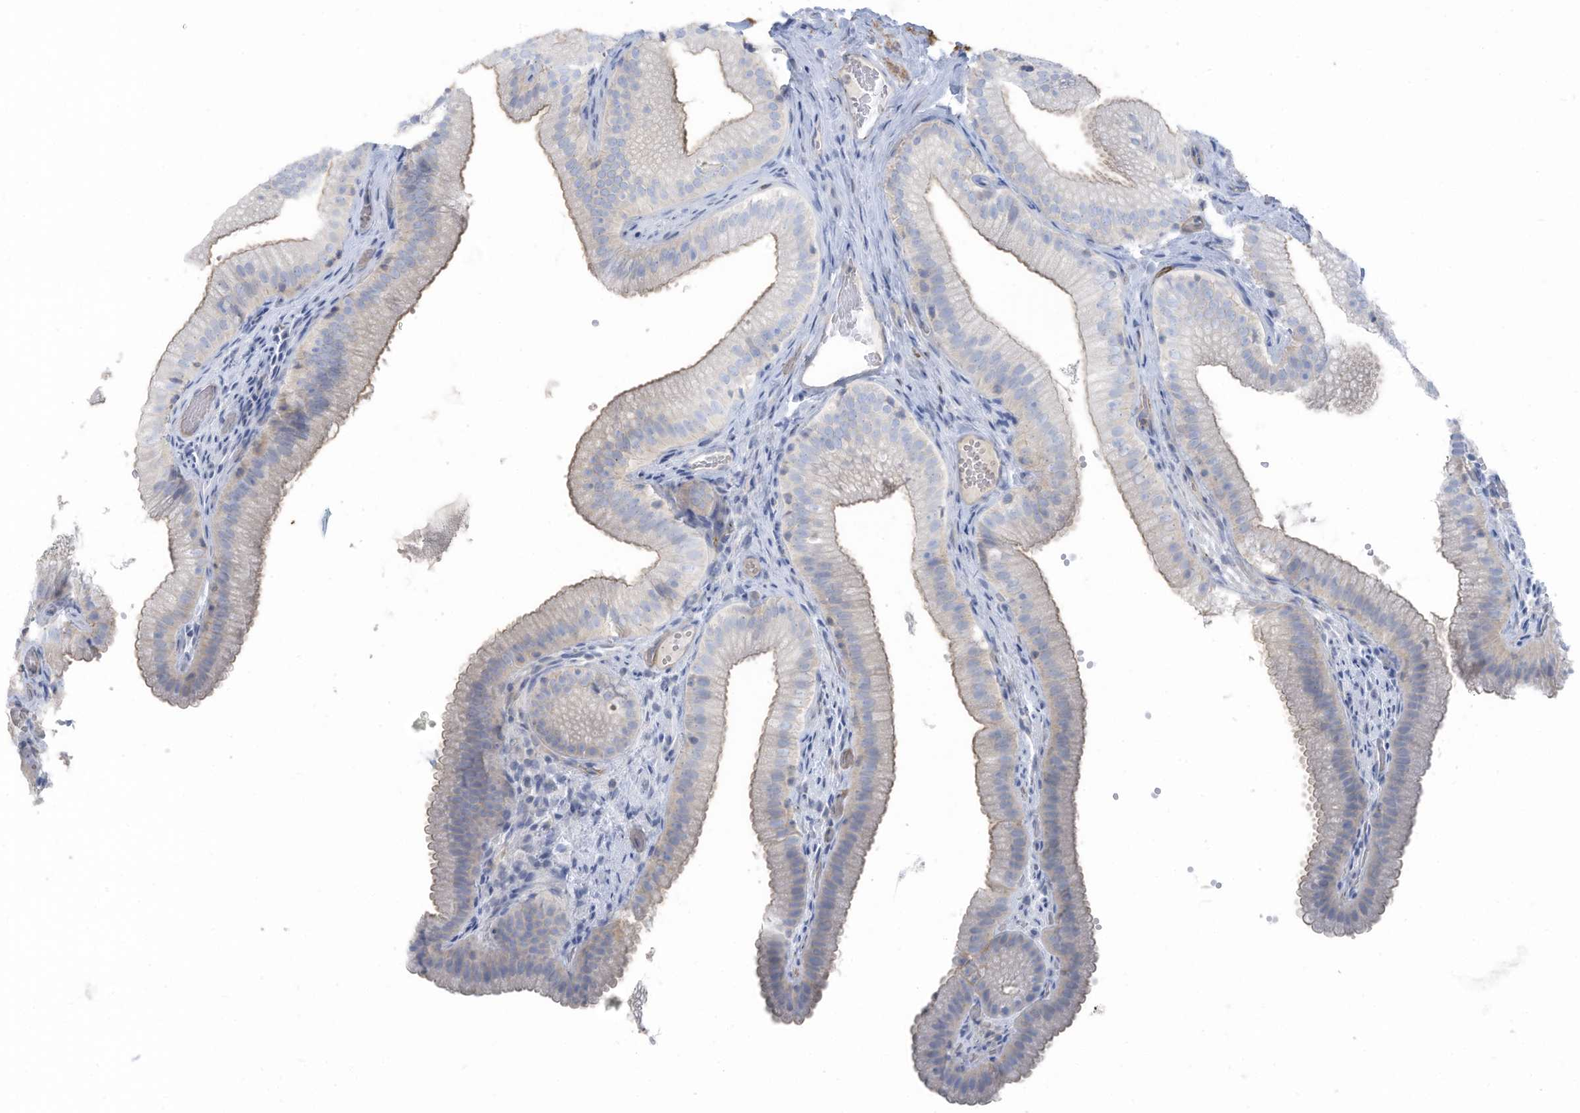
{"staining": {"intensity": "moderate", "quantity": "25%-75%", "location": "cytoplasmic/membranous"}, "tissue": "gallbladder", "cell_type": "Glandular cells", "image_type": "normal", "snomed": [{"axis": "morphology", "description": "Normal tissue, NOS"}, {"axis": "topography", "description": "Gallbladder"}], "caption": "Brown immunohistochemical staining in normal human gallbladder shows moderate cytoplasmic/membranous positivity in approximately 25%-75% of glandular cells.", "gene": "ZNF846", "patient": {"sex": "female", "age": 30}}